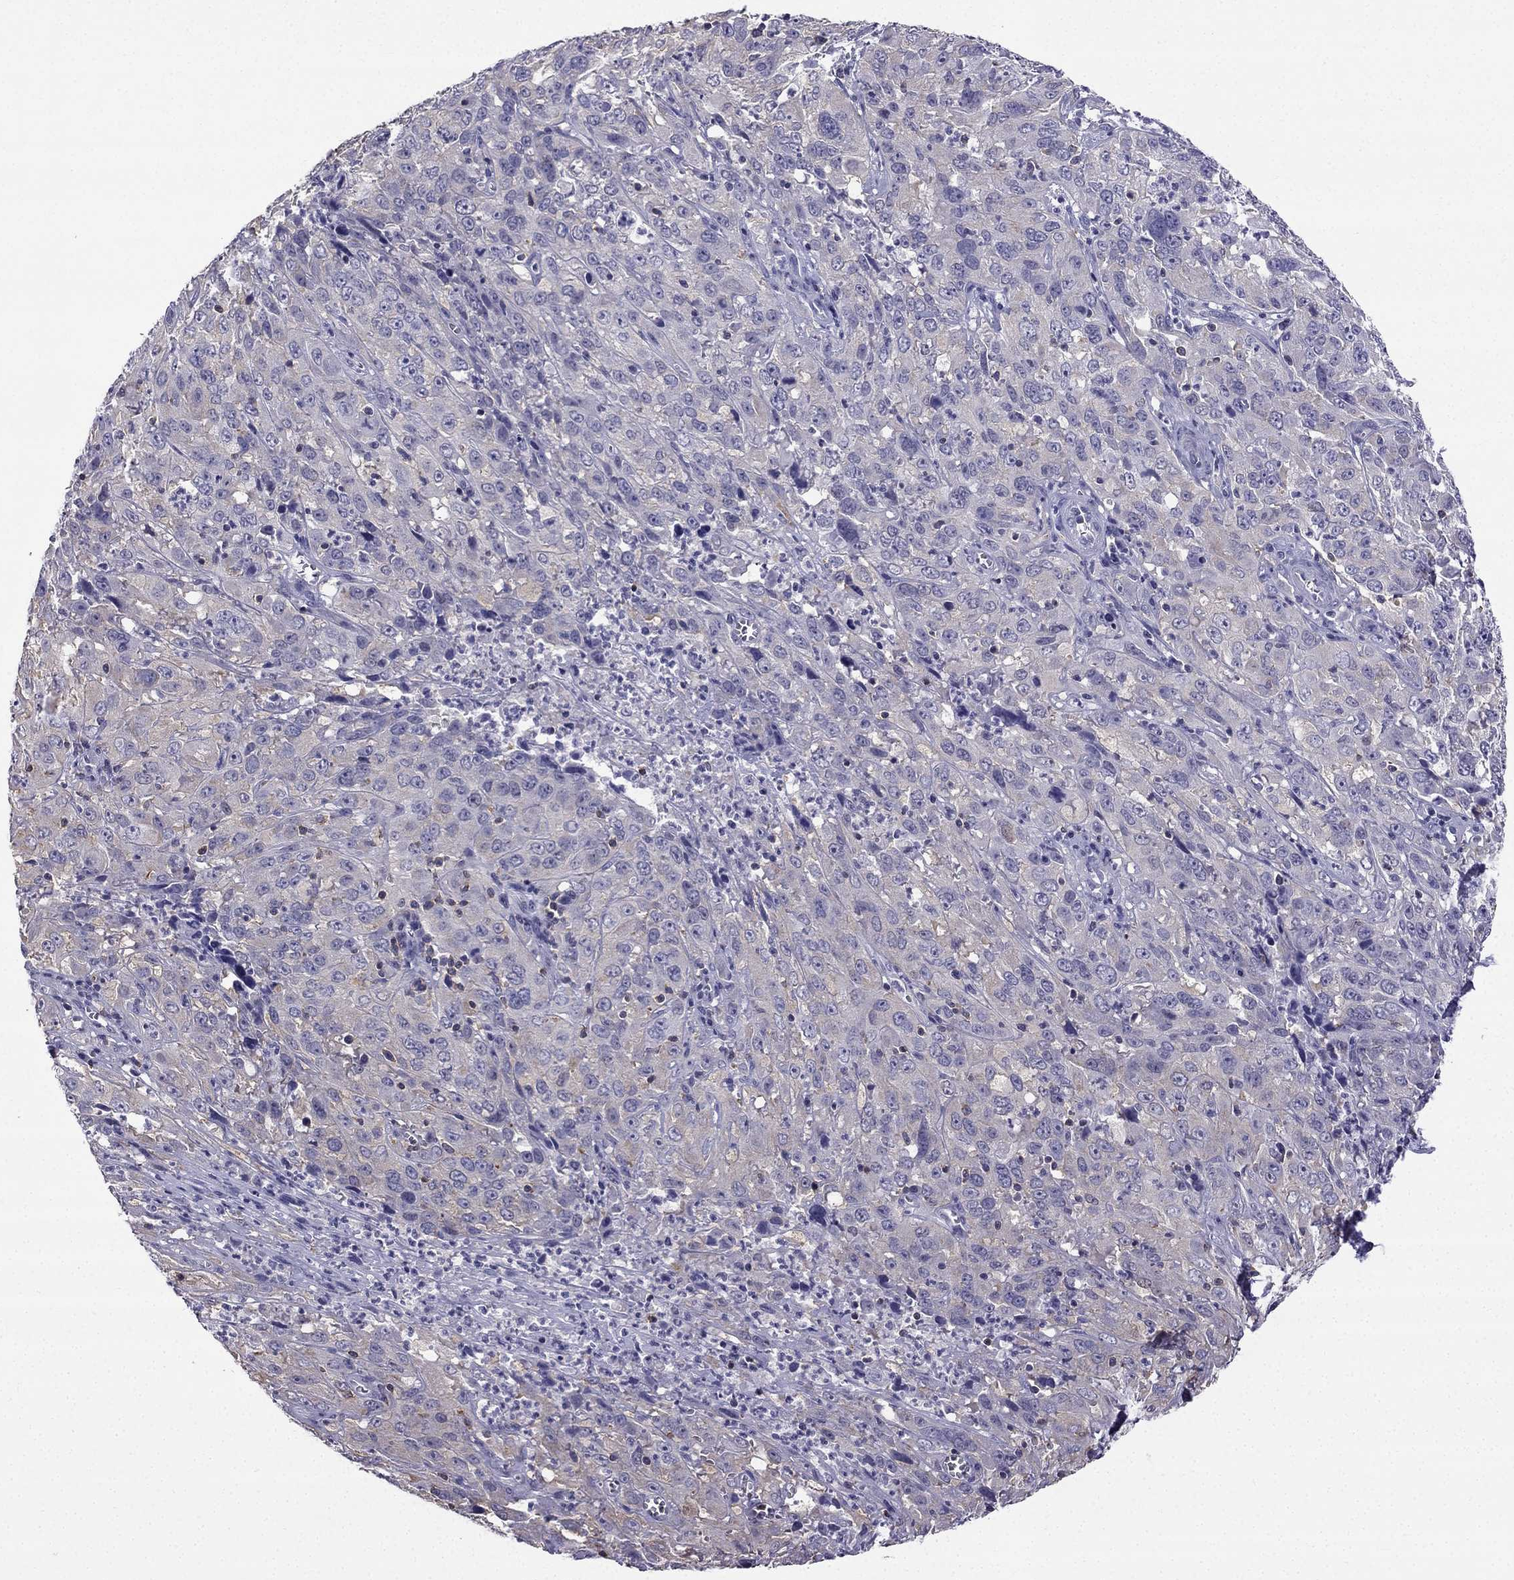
{"staining": {"intensity": "negative", "quantity": "none", "location": "none"}, "tissue": "cervical cancer", "cell_type": "Tumor cells", "image_type": "cancer", "snomed": [{"axis": "morphology", "description": "Squamous cell carcinoma, NOS"}, {"axis": "topography", "description": "Cervix"}], "caption": "There is no significant positivity in tumor cells of squamous cell carcinoma (cervical). (DAB IHC with hematoxylin counter stain).", "gene": "CCK", "patient": {"sex": "female", "age": 32}}